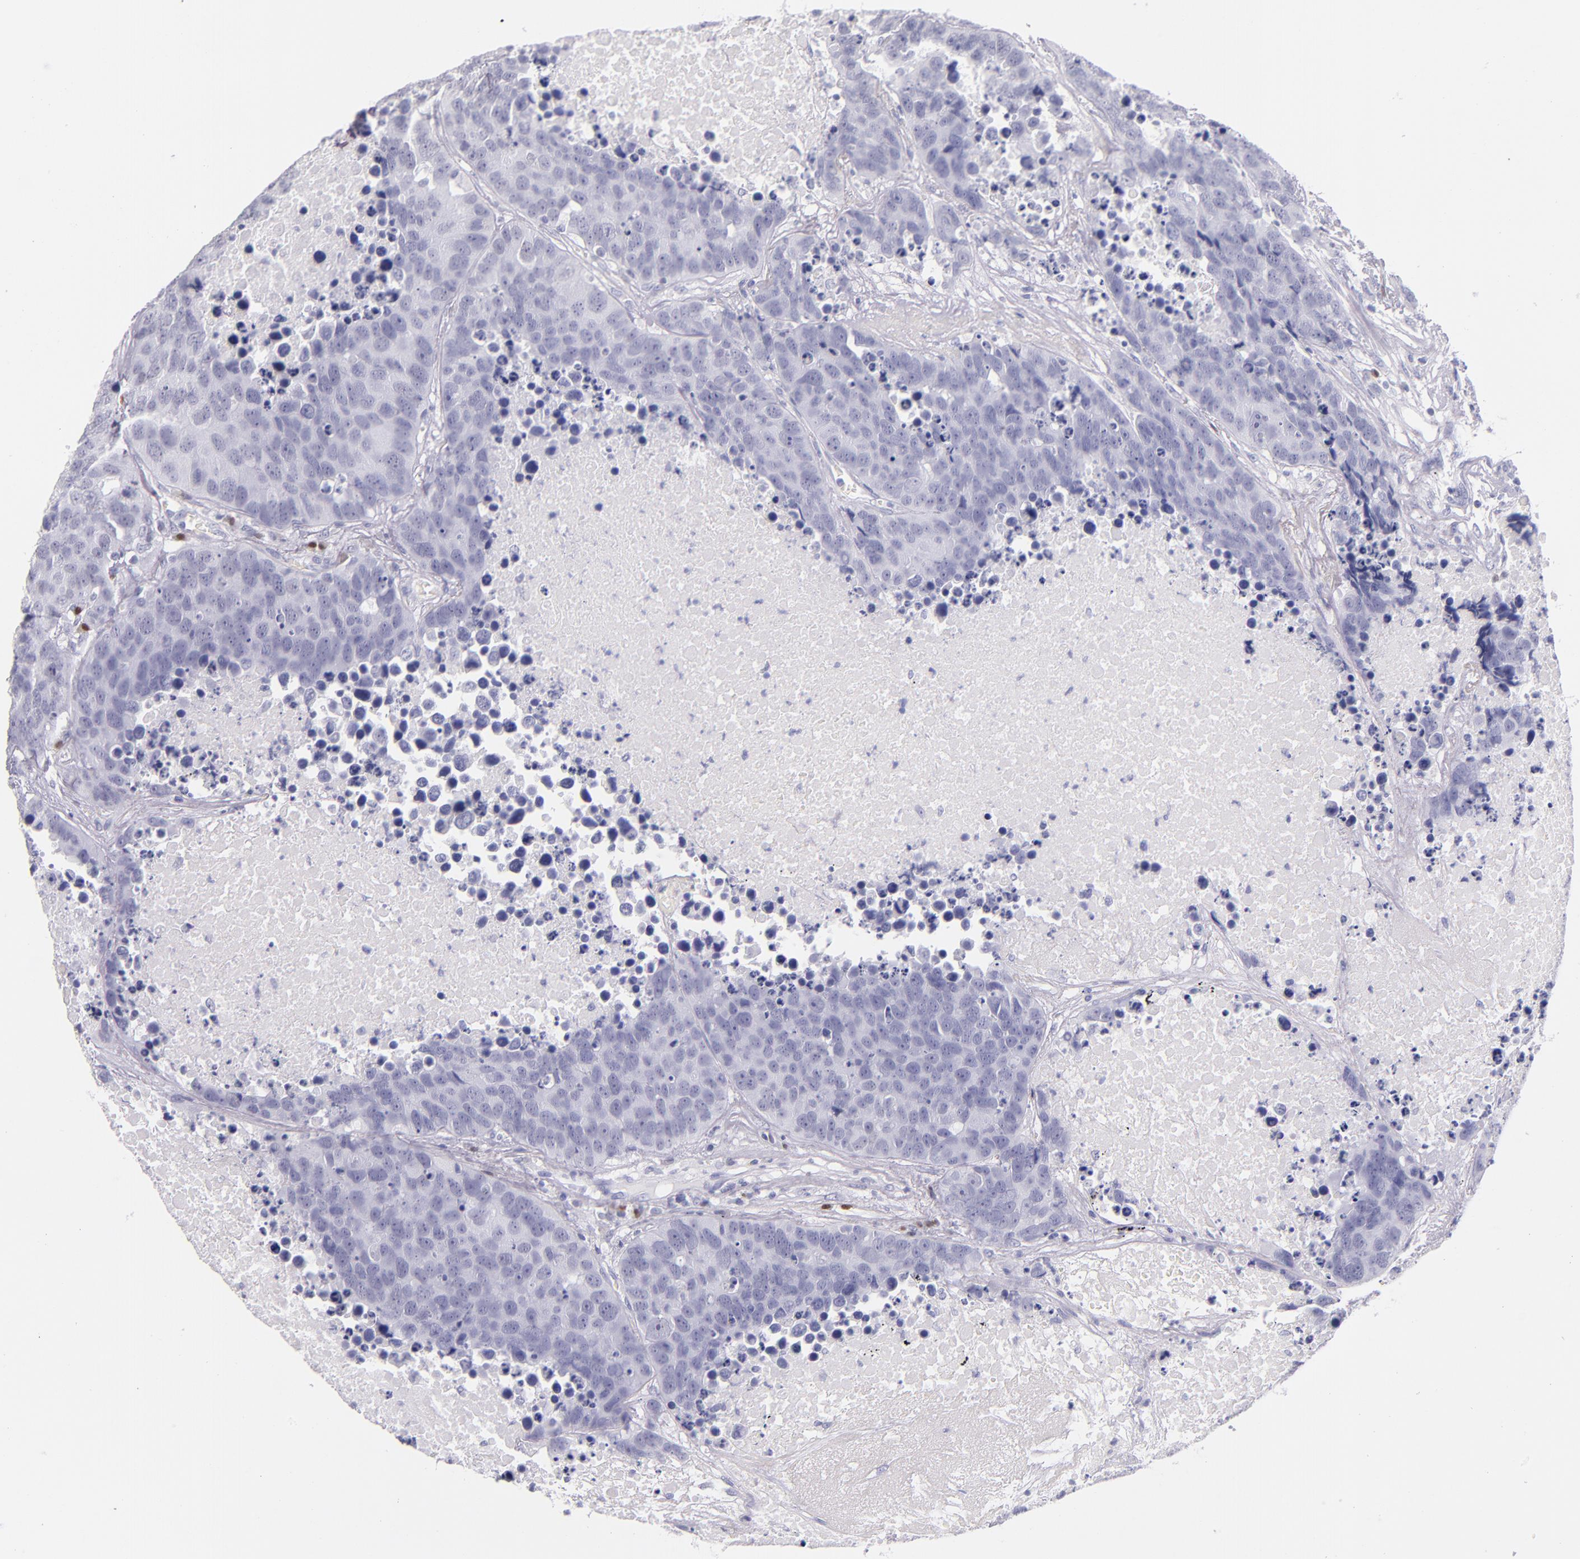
{"staining": {"intensity": "negative", "quantity": "none", "location": "none"}, "tissue": "carcinoid", "cell_type": "Tumor cells", "image_type": "cancer", "snomed": [{"axis": "morphology", "description": "Carcinoid, malignant, NOS"}, {"axis": "topography", "description": "Lung"}], "caption": "Image shows no protein positivity in tumor cells of carcinoid tissue.", "gene": "IRF4", "patient": {"sex": "male", "age": 60}}